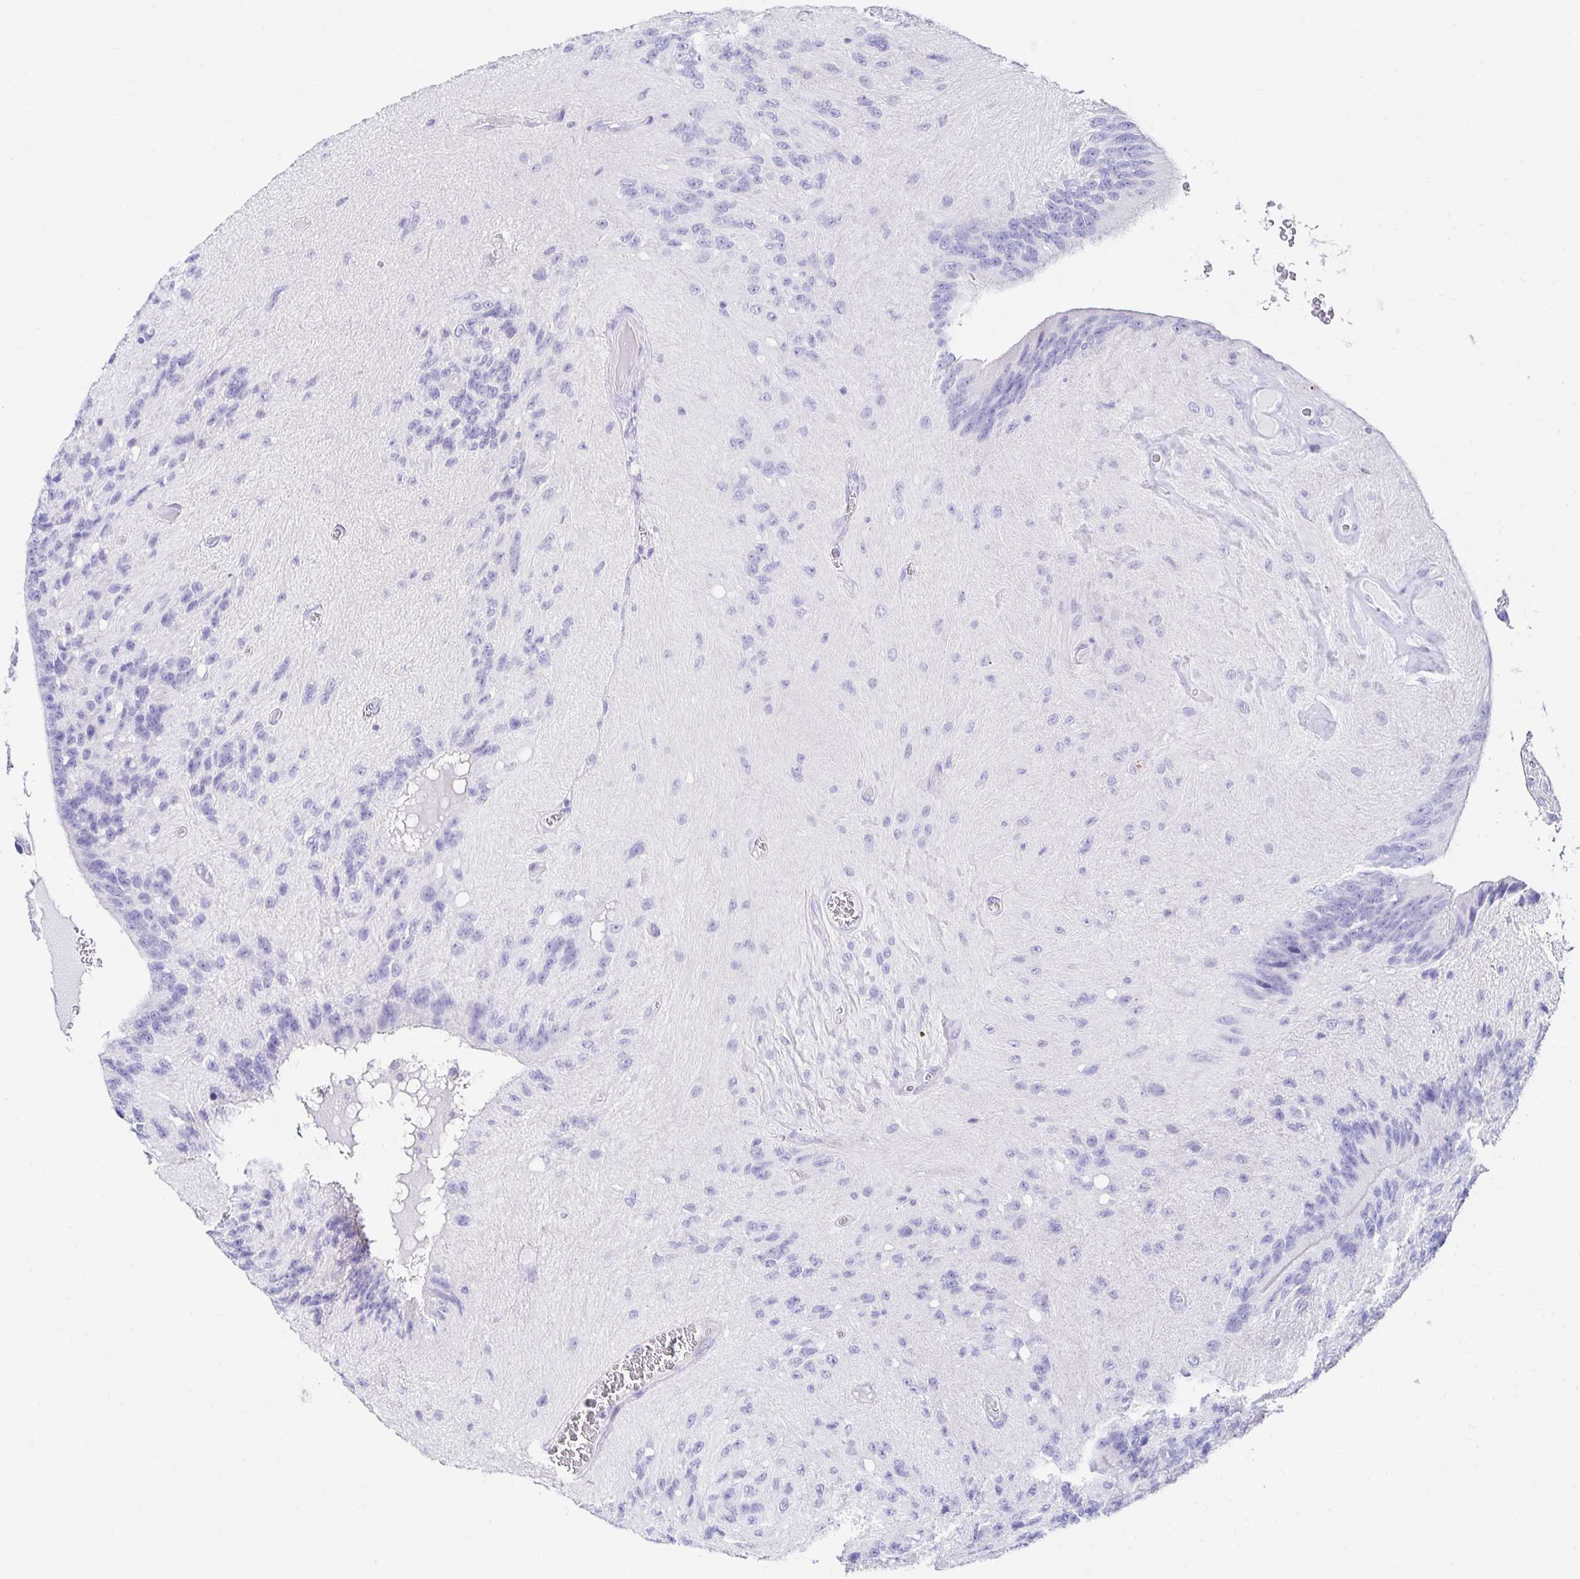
{"staining": {"intensity": "negative", "quantity": "none", "location": "none"}, "tissue": "glioma", "cell_type": "Tumor cells", "image_type": "cancer", "snomed": [{"axis": "morphology", "description": "Glioma, malignant, Low grade"}, {"axis": "topography", "description": "Brain"}], "caption": "Image shows no protein expression in tumor cells of glioma tissue.", "gene": "CA9", "patient": {"sex": "male", "age": 31}}